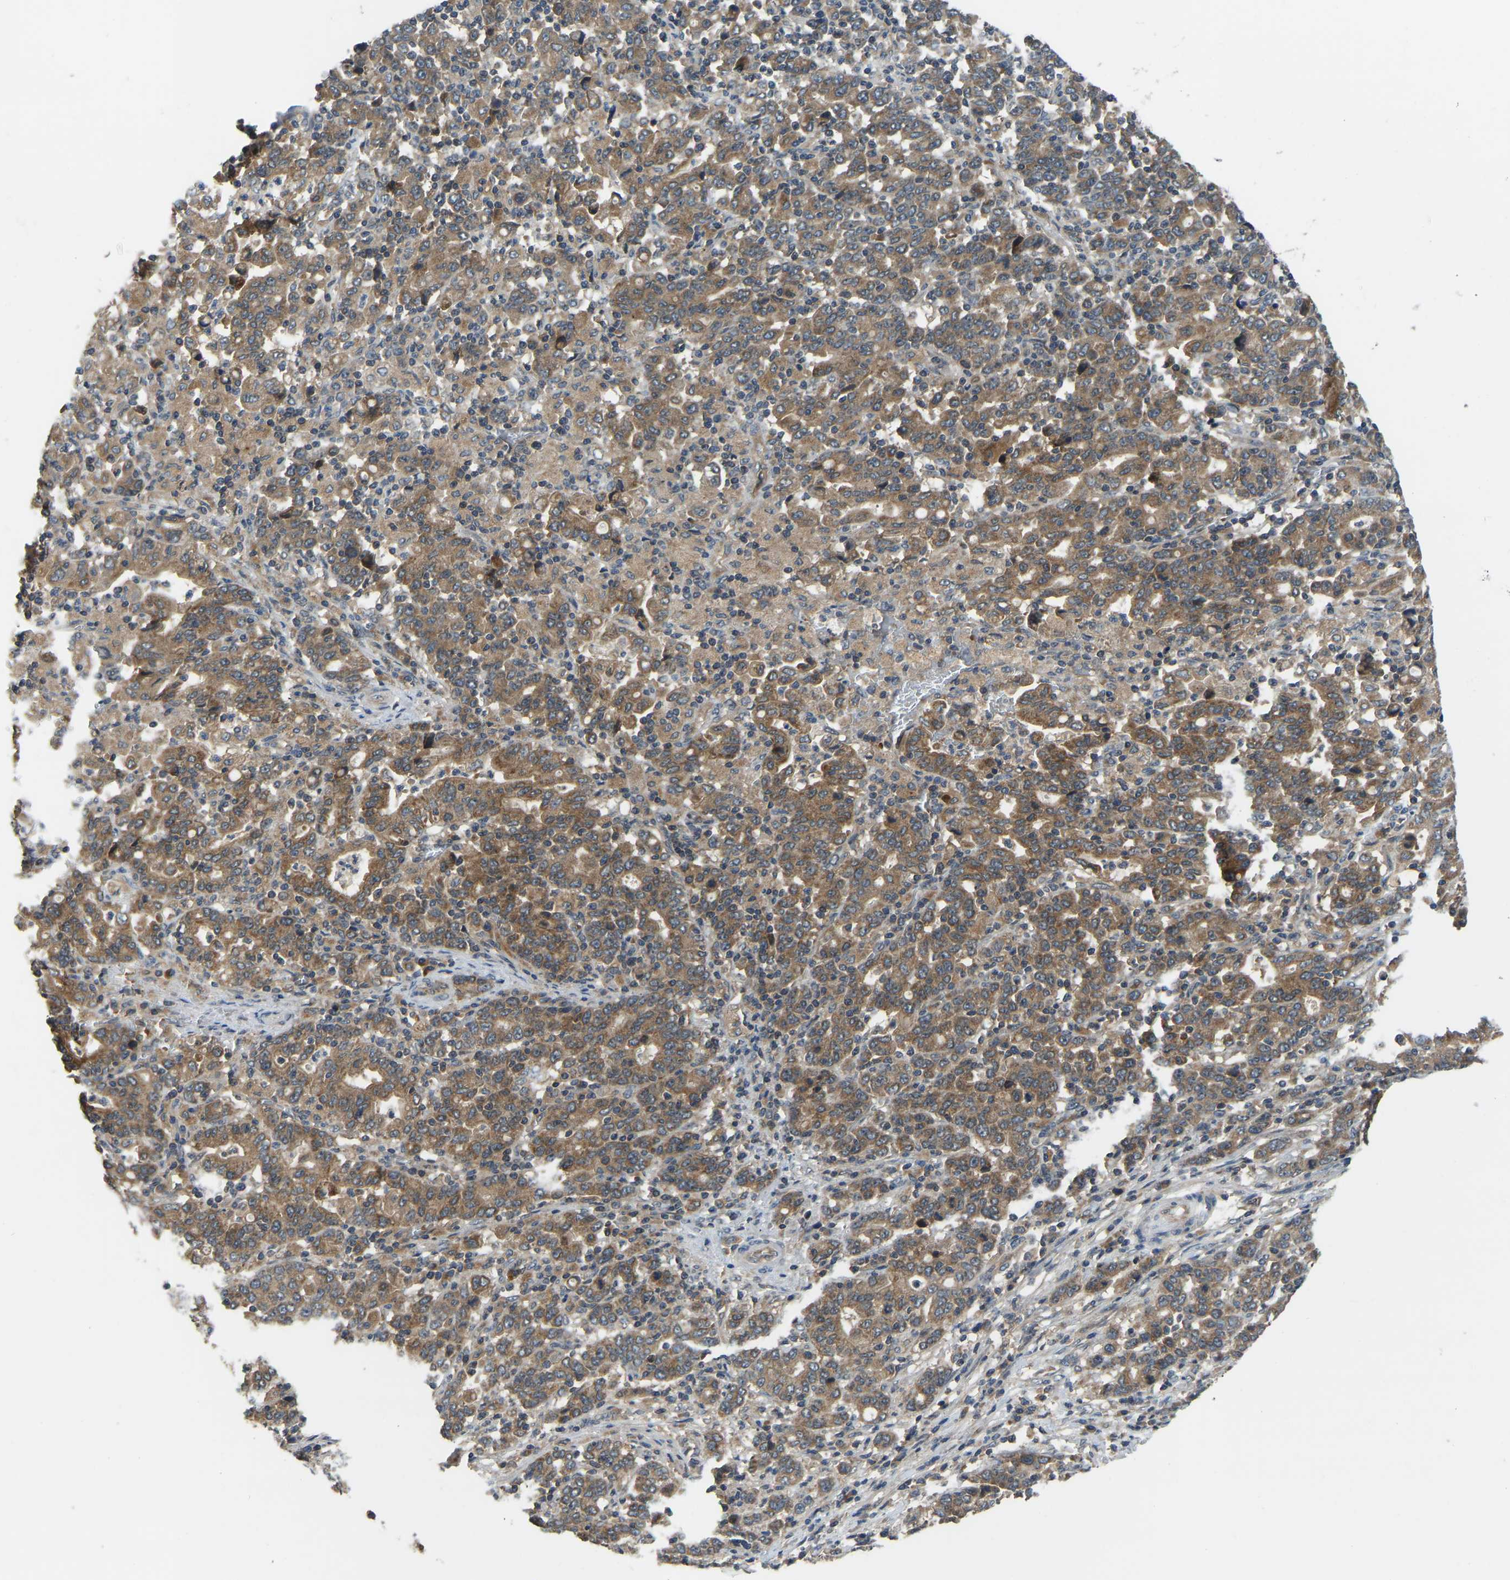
{"staining": {"intensity": "moderate", "quantity": ">75%", "location": "cytoplasmic/membranous"}, "tissue": "stomach cancer", "cell_type": "Tumor cells", "image_type": "cancer", "snomed": [{"axis": "morphology", "description": "Adenocarcinoma, NOS"}, {"axis": "topography", "description": "Stomach, upper"}], "caption": "The image exhibits staining of stomach cancer (adenocarcinoma), revealing moderate cytoplasmic/membranous protein positivity (brown color) within tumor cells.", "gene": "ZNF71", "patient": {"sex": "male", "age": 69}}